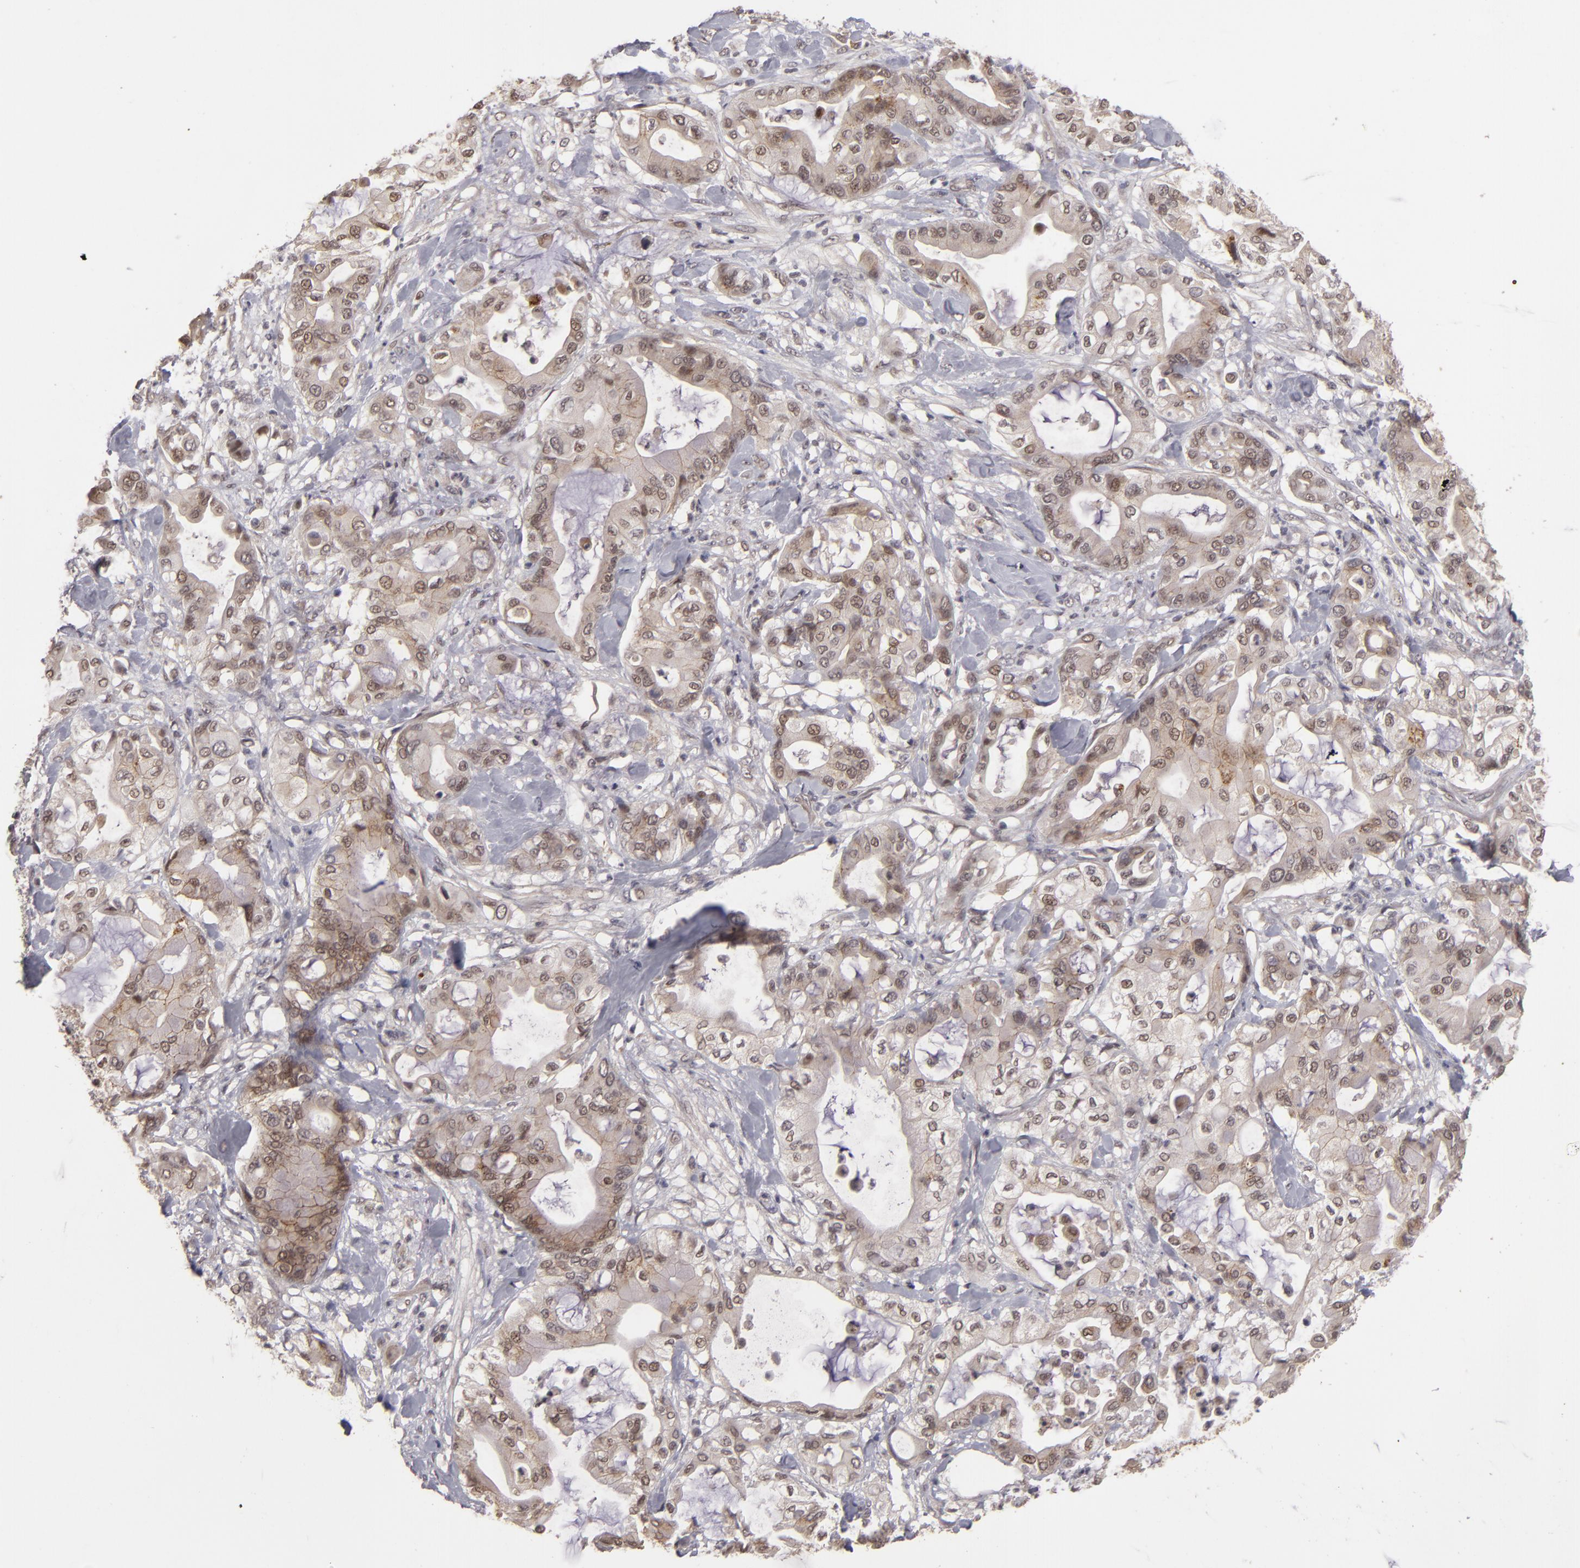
{"staining": {"intensity": "weak", "quantity": "25%-75%", "location": "cytoplasmic/membranous"}, "tissue": "pancreatic cancer", "cell_type": "Tumor cells", "image_type": "cancer", "snomed": [{"axis": "morphology", "description": "Adenocarcinoma, NOS"}, {"axis": "morphology", "description": "Adenocarcinoma, metastatic, NOS"}, {"axis": "topography", "description": "Lymph node"}, {"axis": "topography", "description": "Pancreas"}, {"axis": "topography", "description": "Duodenum"}], "caption": "A micrograph of human pancreatic cancer (metastatic adenocarcinoma) stained for a protein demonstrates weak cytoplasmic/membranous brown staining in tumor cells.", "gene": "DFFA", "patient": {"sex": "female", "age": 64}}